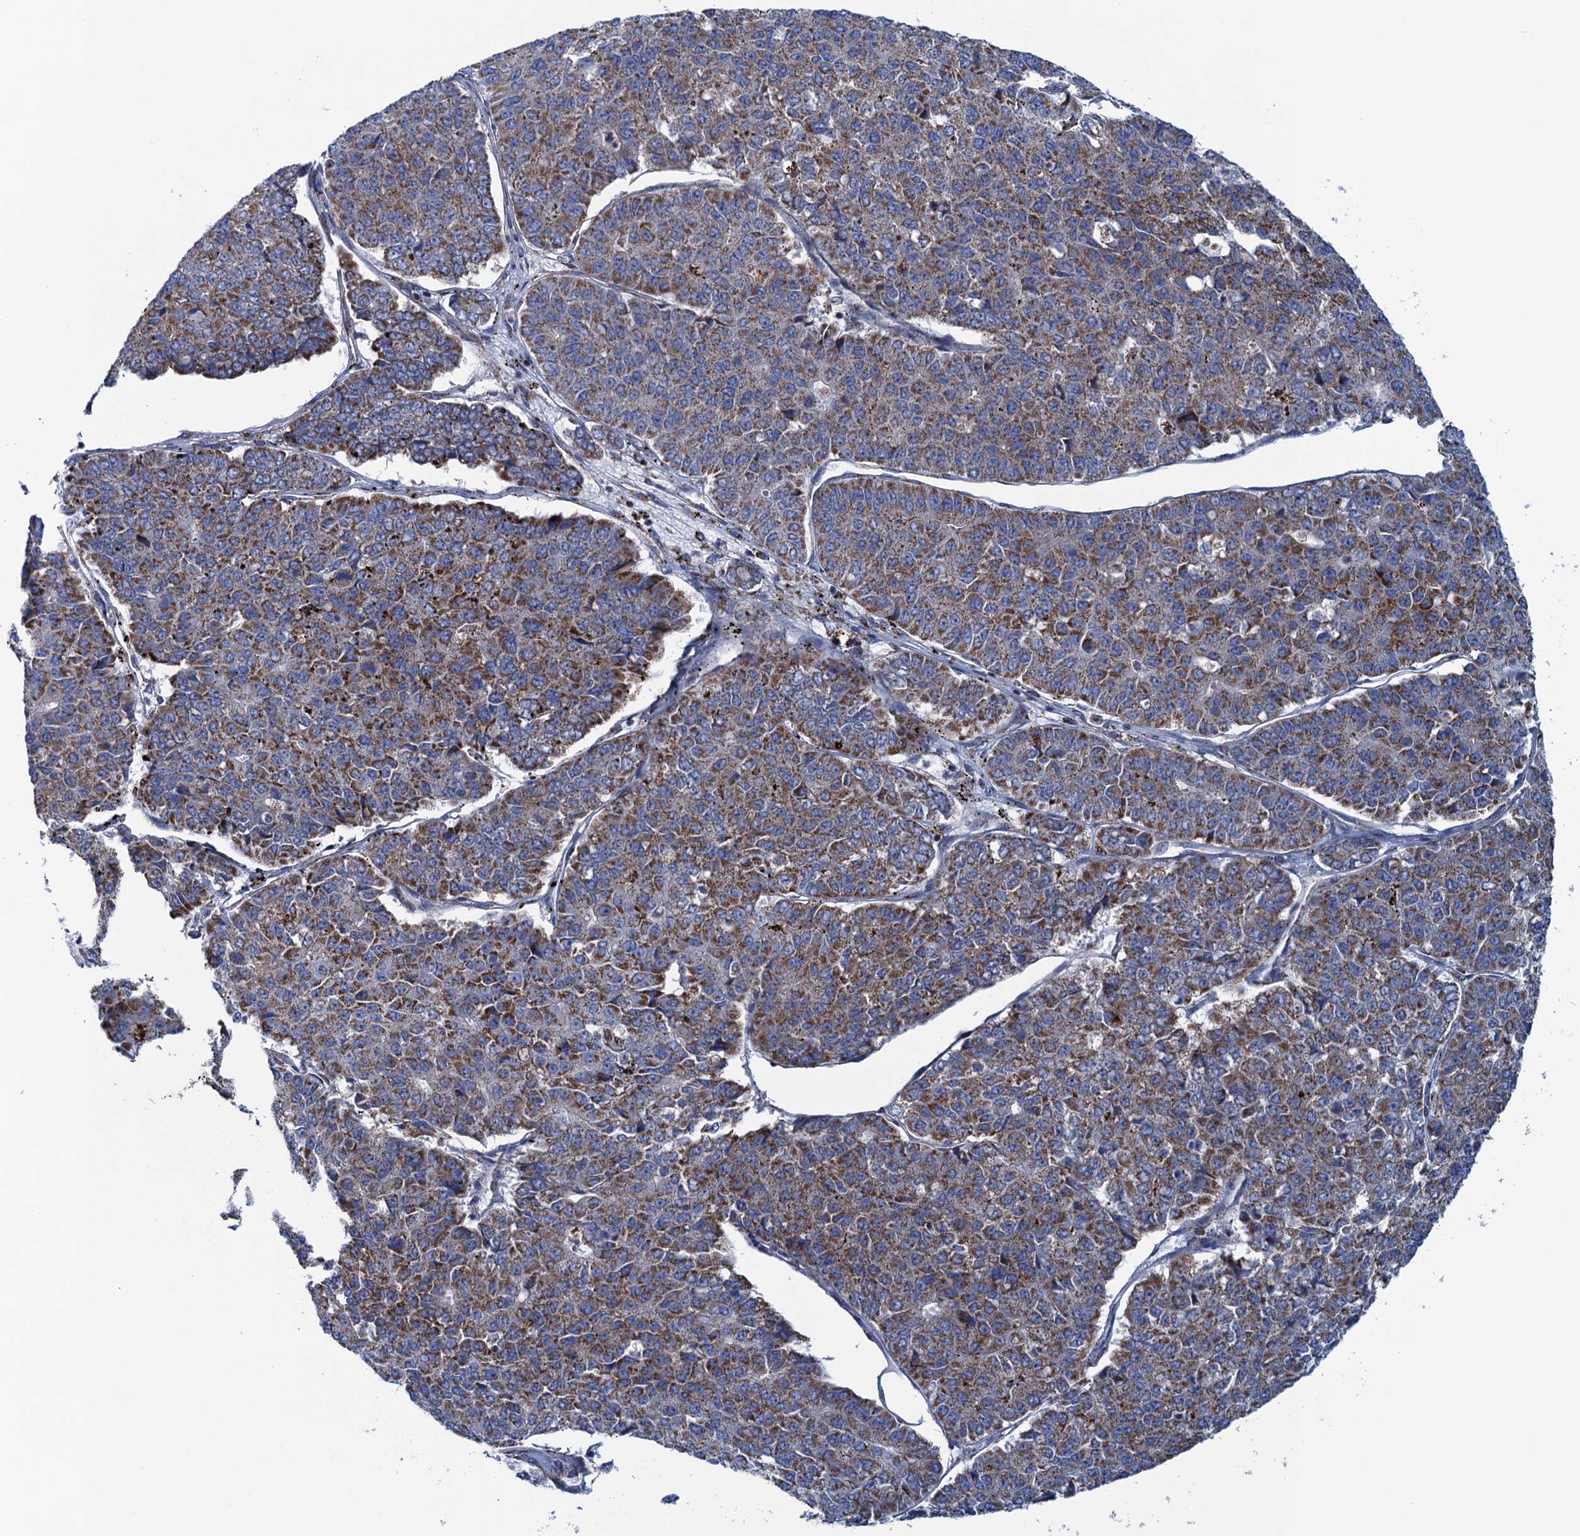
{"staining": {"intensity": "moderate", "quantity": ">75%", "location": "cytoplasmic/membranous"}, "tissue": "pancreatic cancer", "cell_type": "Tumor cells", "image_type": "cancer", "snomed": [{"axis": "morphology", "description": "Adenocarcinoma, NOS"}, {"axis": "topography", "description": "Pancreas"}], "caption": "Immunohistochemistry (IHC) of human adenocarcinoma (pancreatic) demonstrates medium levels of moderate cytoplasmic/membranous positivity in about >75% of tumor cells.", "gene": "GTPBP3", "patient": {"sex": "male", "age": 50}}